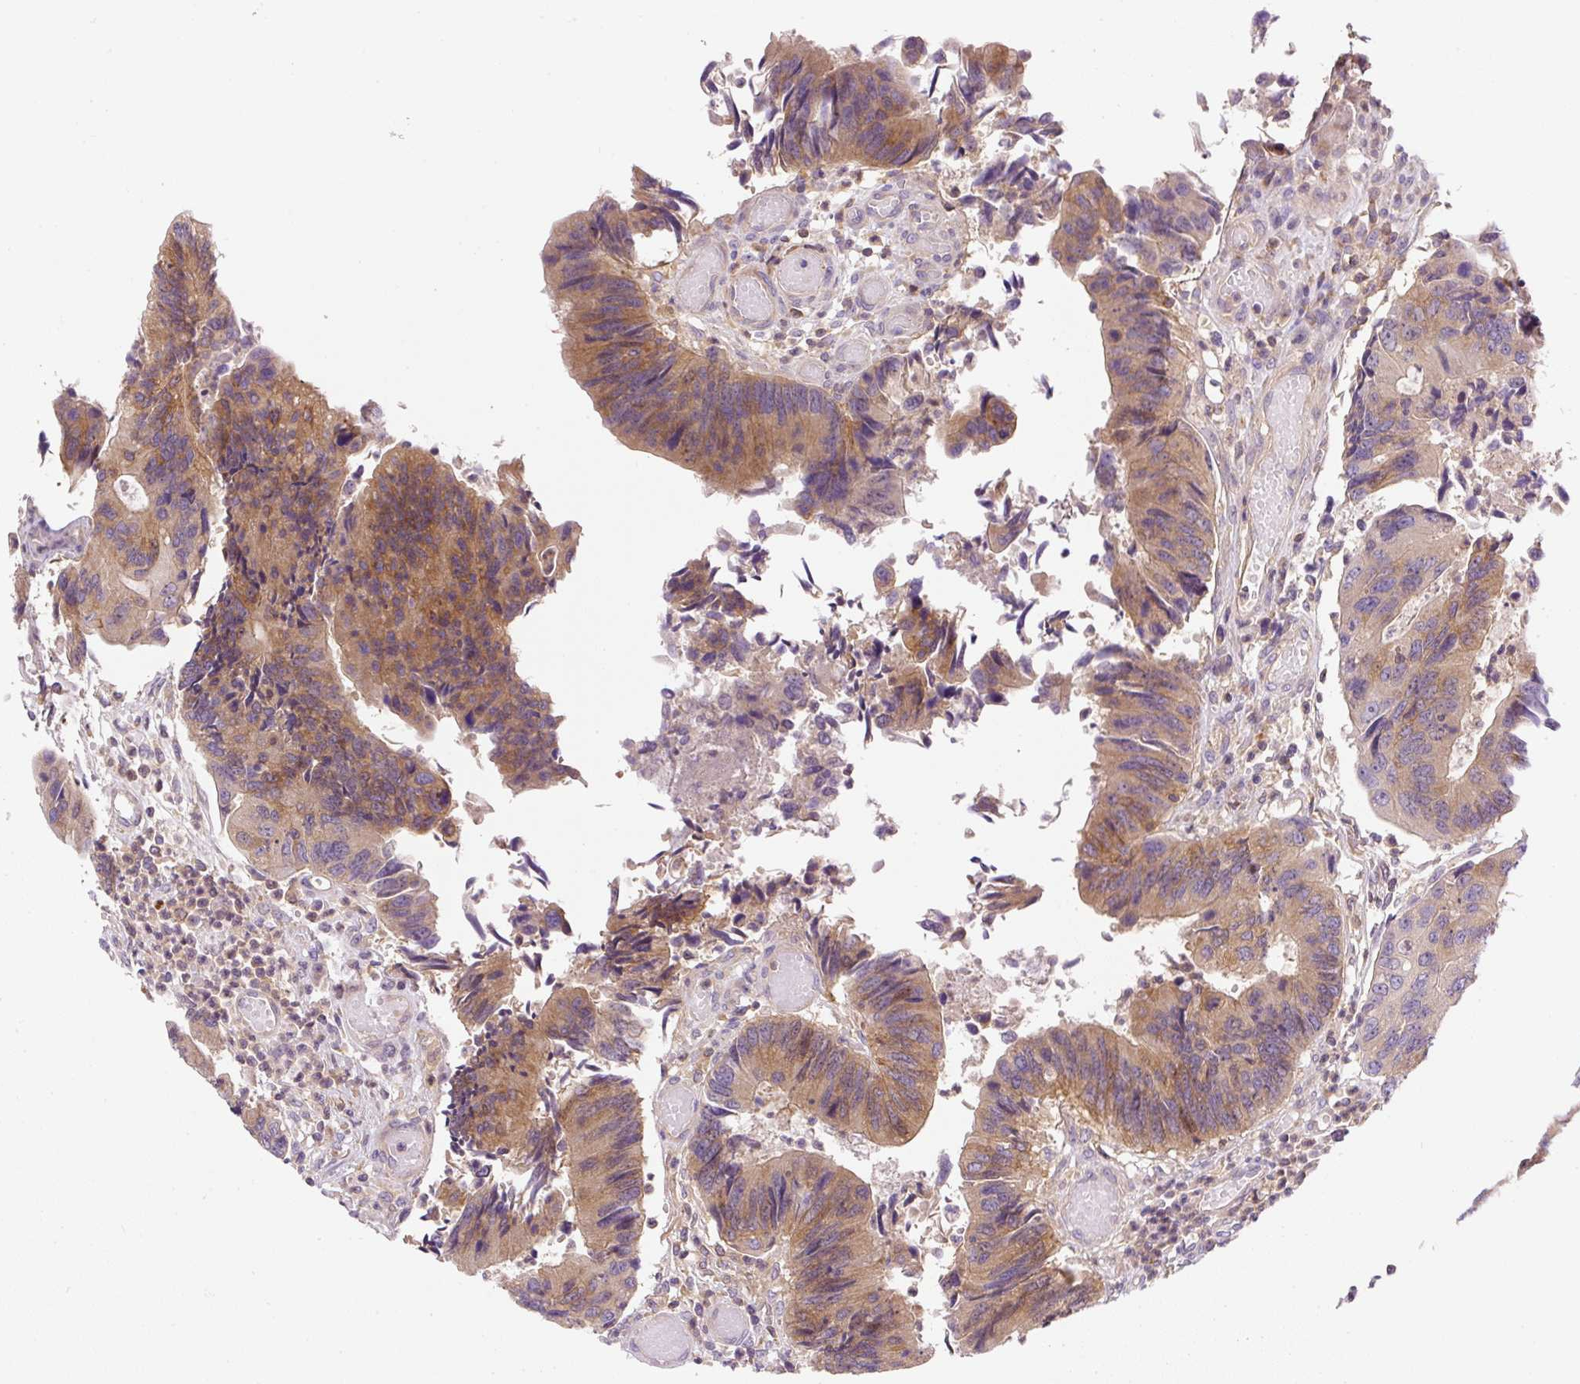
{"staining": {"intensity": "weak", "quantity": ">75%", "location": "cytoplasmic/membranous"}, "tissue": "colorectal cancer", "cell_type": "Tumor cells", "image_type": "cancer", "snomed": [{"axis": "morphology", "description": "Adenocarcinoma, NOS"}, {"axis": "topography", "description": "Colon"}], "caption": "Brown immunohistochemical staining in adenocarcinoma (colorectal) demonstrates weak cytoplasmic/membranous staining in approximately >75% of tumor cells.", "gene": "CCDC28A", "patient": {"sex": "female", "age": 67}}